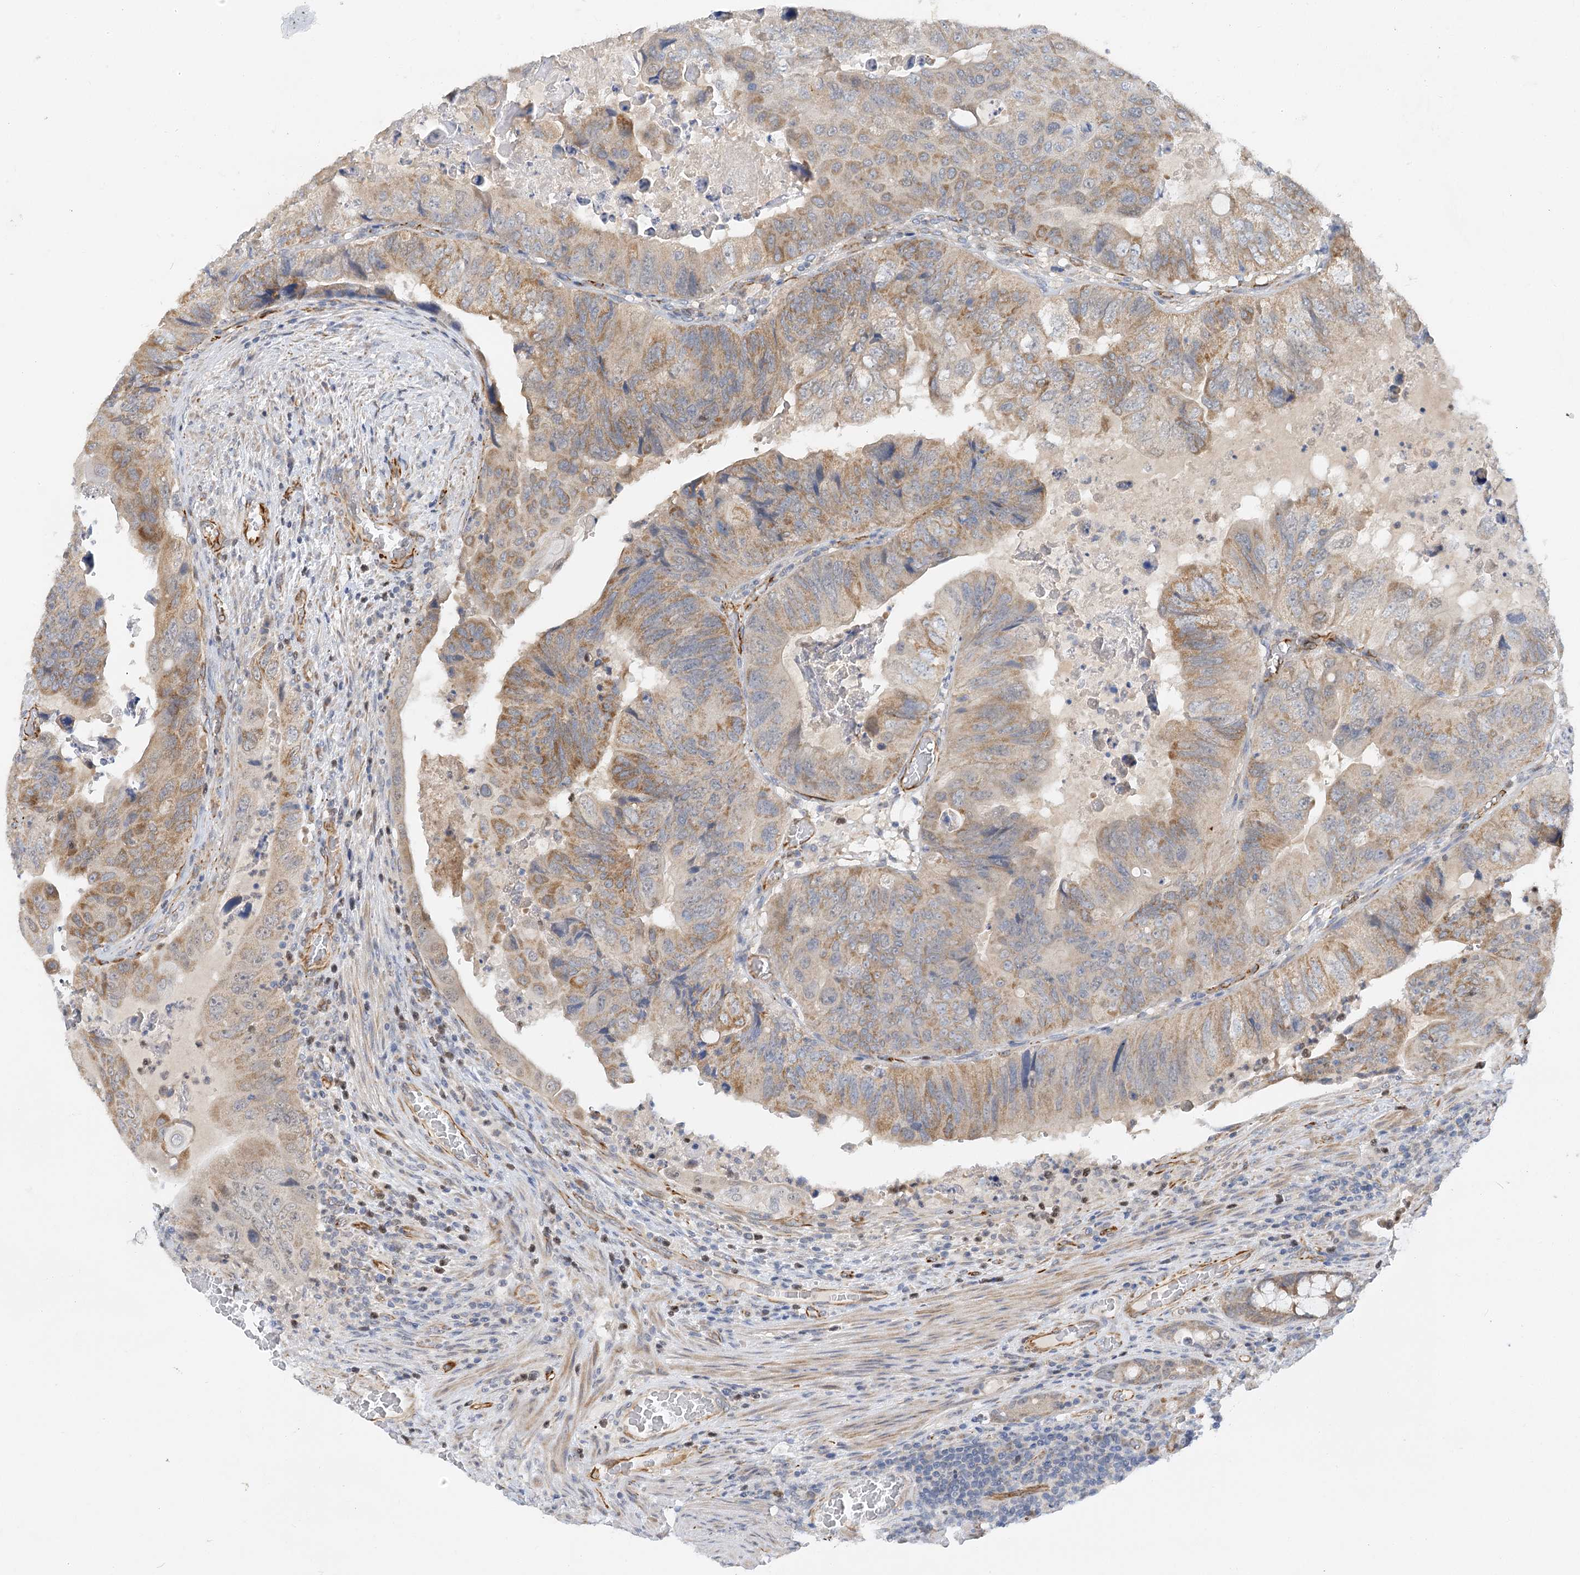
{"staining": {"intensity": "moderate", "quantity": "25%-75%", "location": "cytoplasmic/membranous"}, "tissue": "colorectal cancer", "cell_type": "Tumor cells", "image_type": "cancer", "snomed": [{"axis": "morphology", "description": "Adenocarcinoma, NOS"}, {"axis": "topography", "description": "Rectum"}], "caption": "This photomicrograph exhibits immunohistochemistry (IHC) staining of human colorectal cancer, with medium moderate cytoplasmic/membranous staining in approximately 25%-75% of tumor cells.", "gene": "NELL2", "patient": {"sex": "male", "age": 63}}